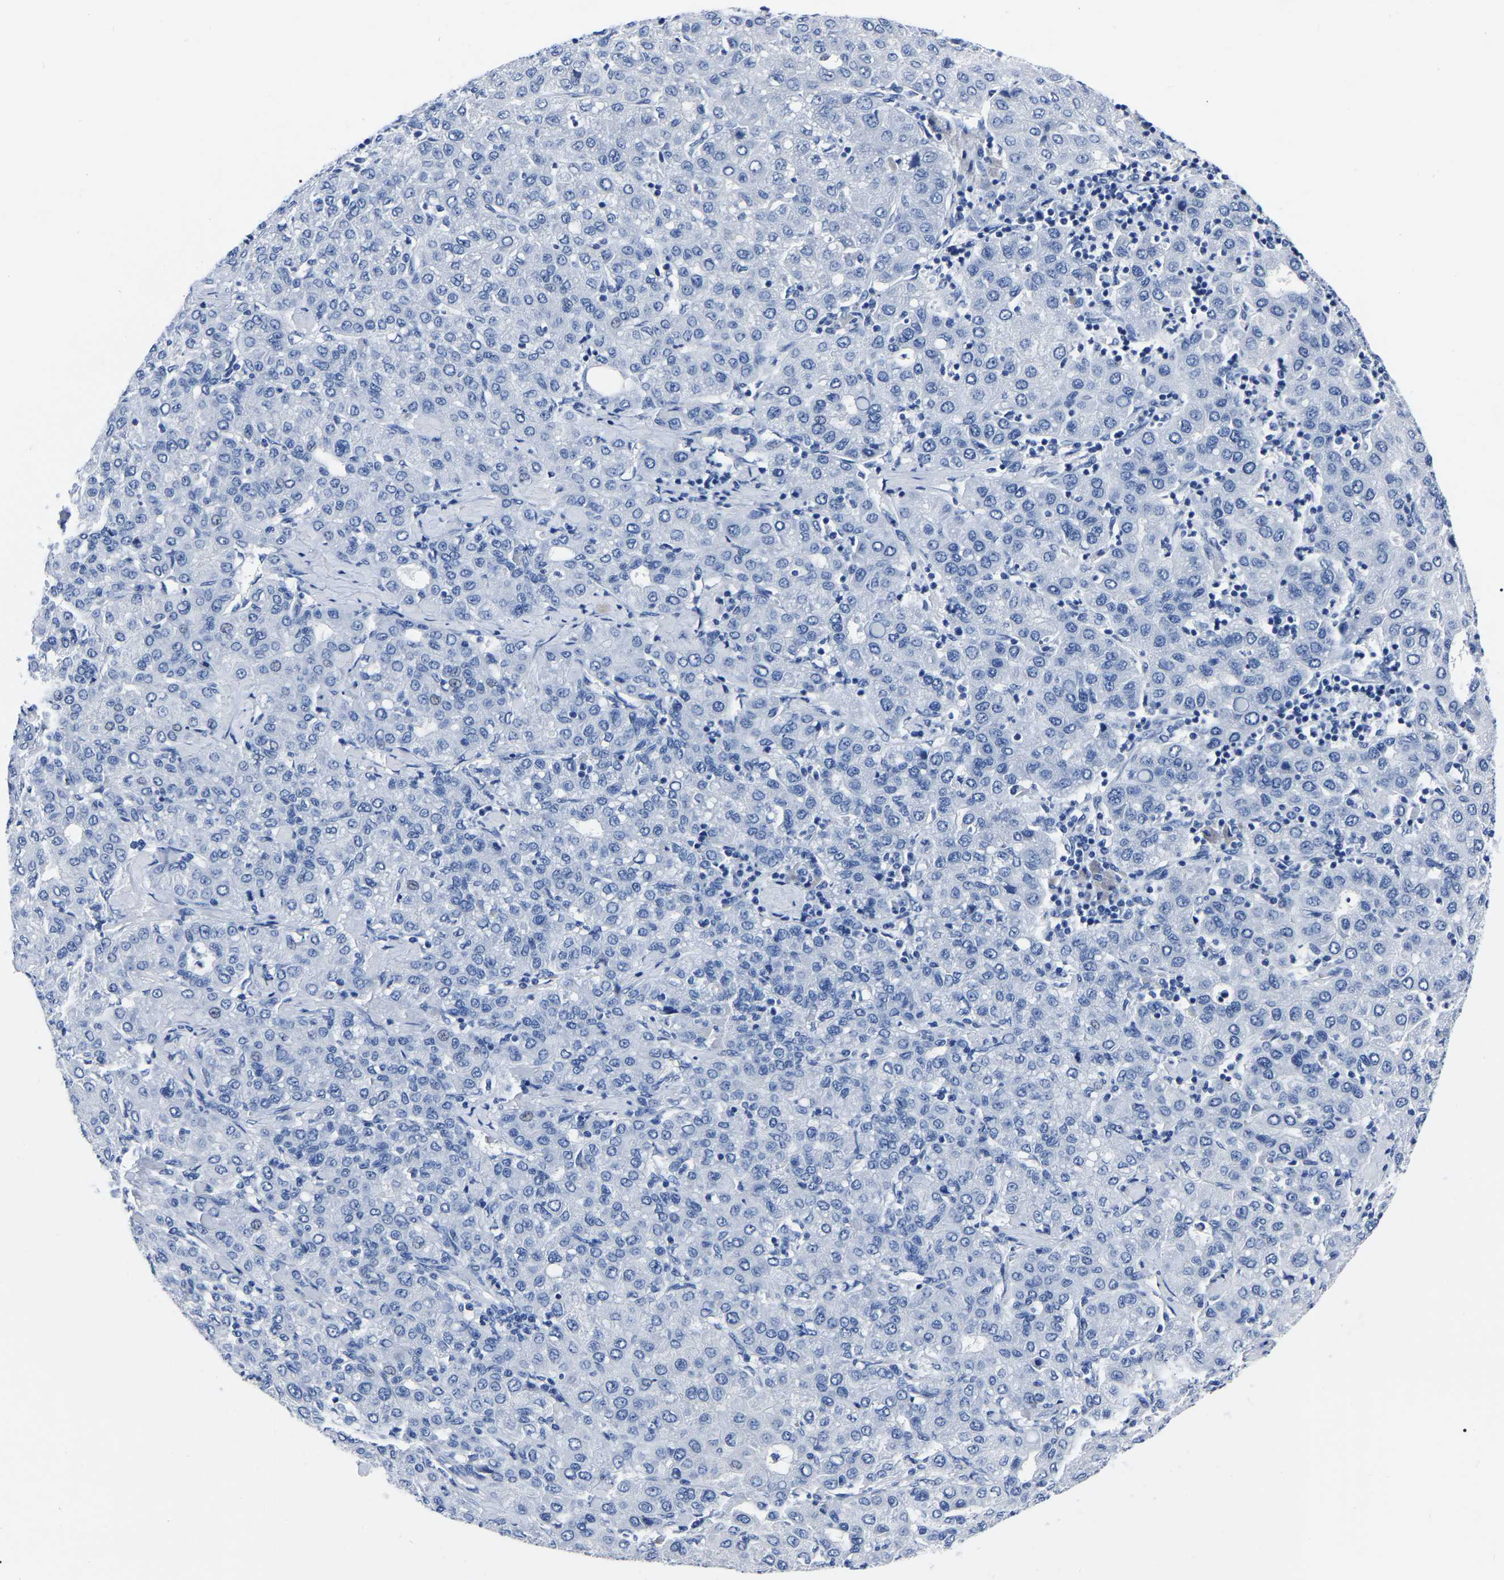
{"staining": {"intensity": "negative", "quantity": "none", "location": "none"}, "tissue": "liver cancer", "cell_type": "Tumor cells", "image_type": "cancer", "snomed": [{"axis": "morphology", "description": "Carcinoma, Hepatocellular, NOS"}, {"axis": "topography", "description": "Liver"}], "caption": "The histopathology image demonstrates no significant positivity in tumor cells of hepatocellular carcinoma (liver).", "gene": "IMPG2", "patient": {"sex": "male", "age": 65}}